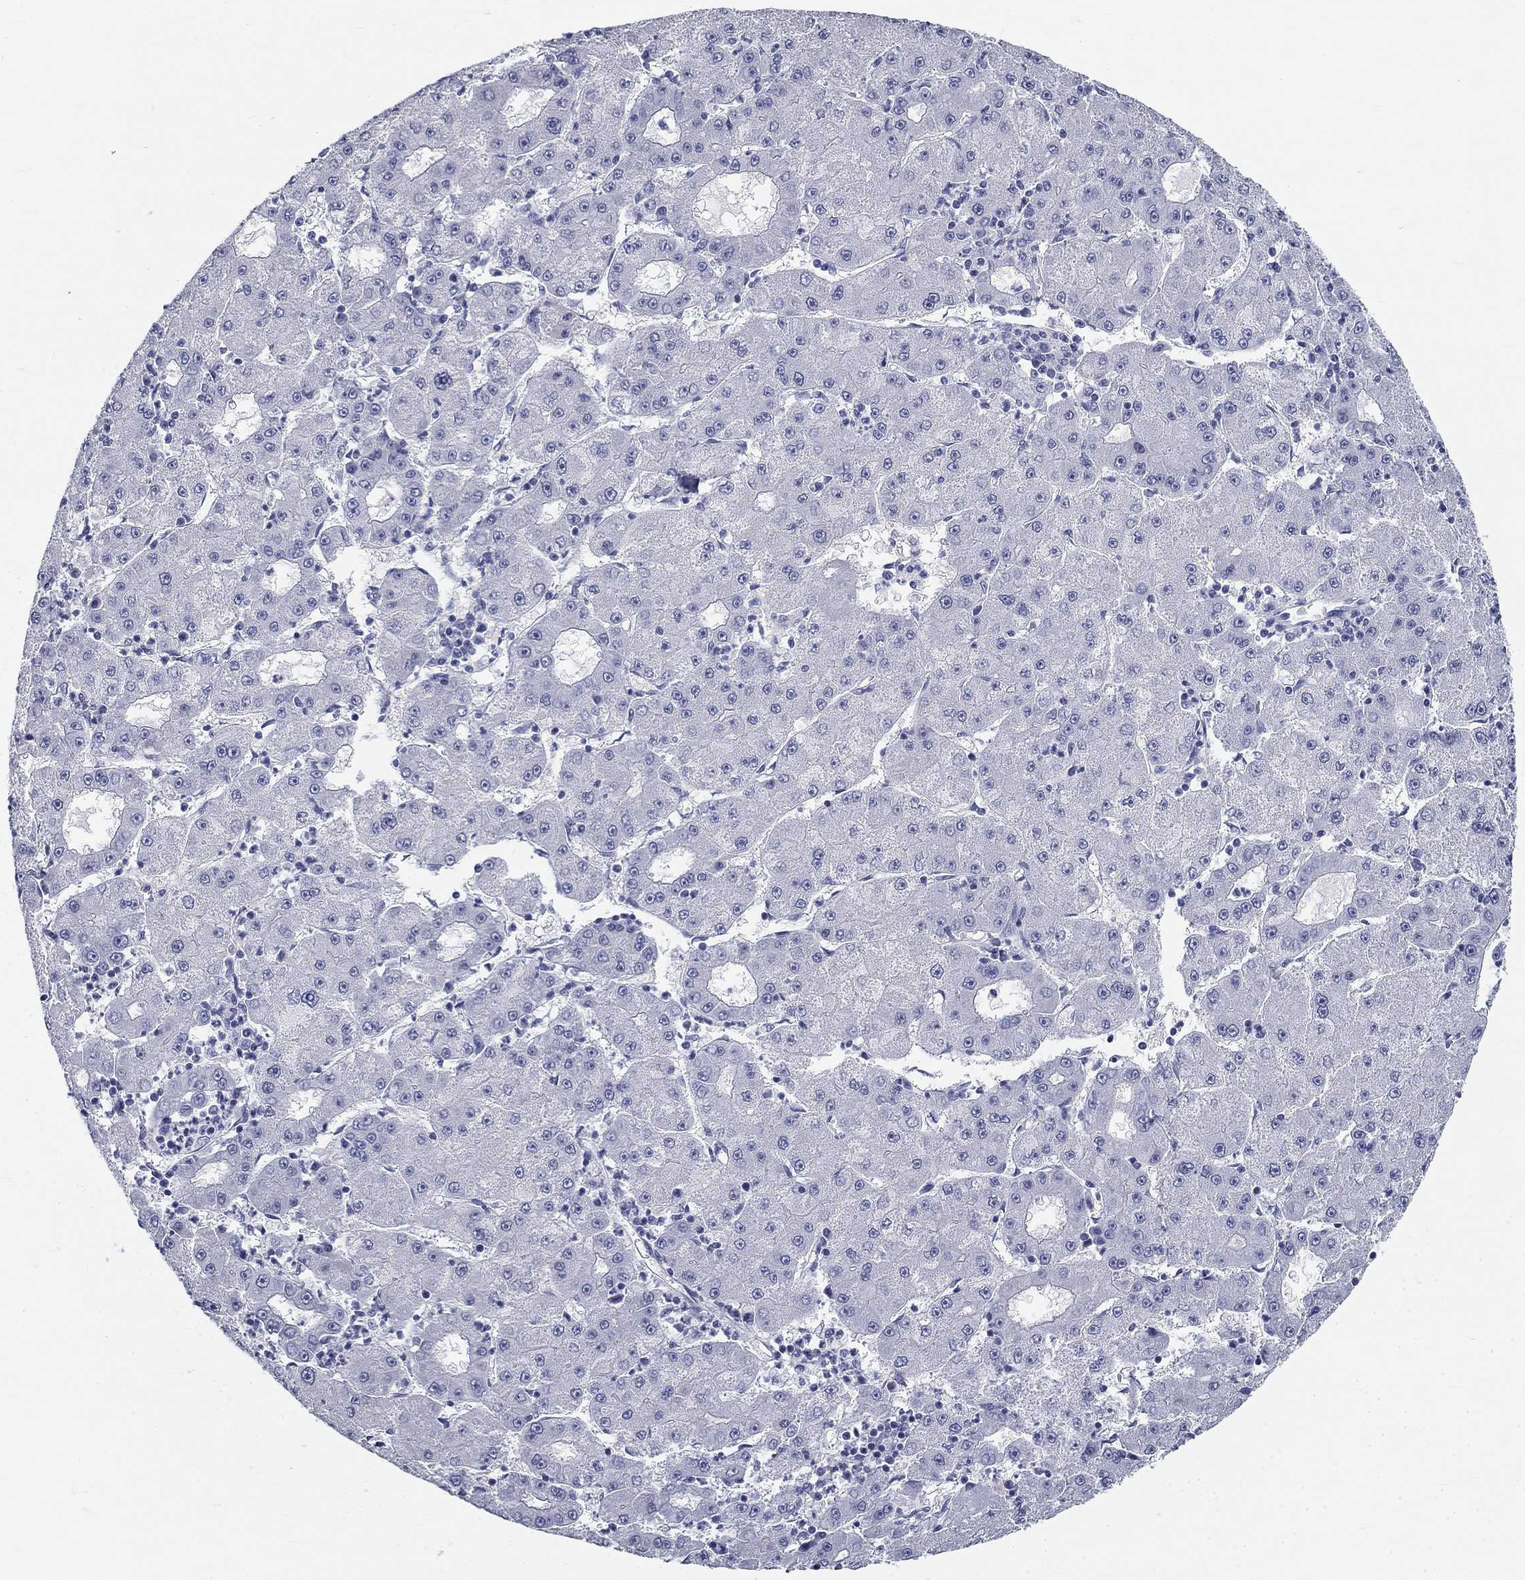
{"staining": {"intensity": "negative", "quantity": "none", "location": "none"}, "tissue": "liver cancer", "cell_type": "Tumor cells", "image_type": "cancer", "snomed": [{"axis": "morphology", "description": "Carcinoma, Hepatocellular, NOS"}, {"axis": "topography", "description": "Liver"}], "caption": "Liver hepatocellular carcinoma was stained to show a protein in brown. There is no significant expression in tumor cells.", "gene": "GALNTL5", "patient": {"sex": "male", "age": 73}}